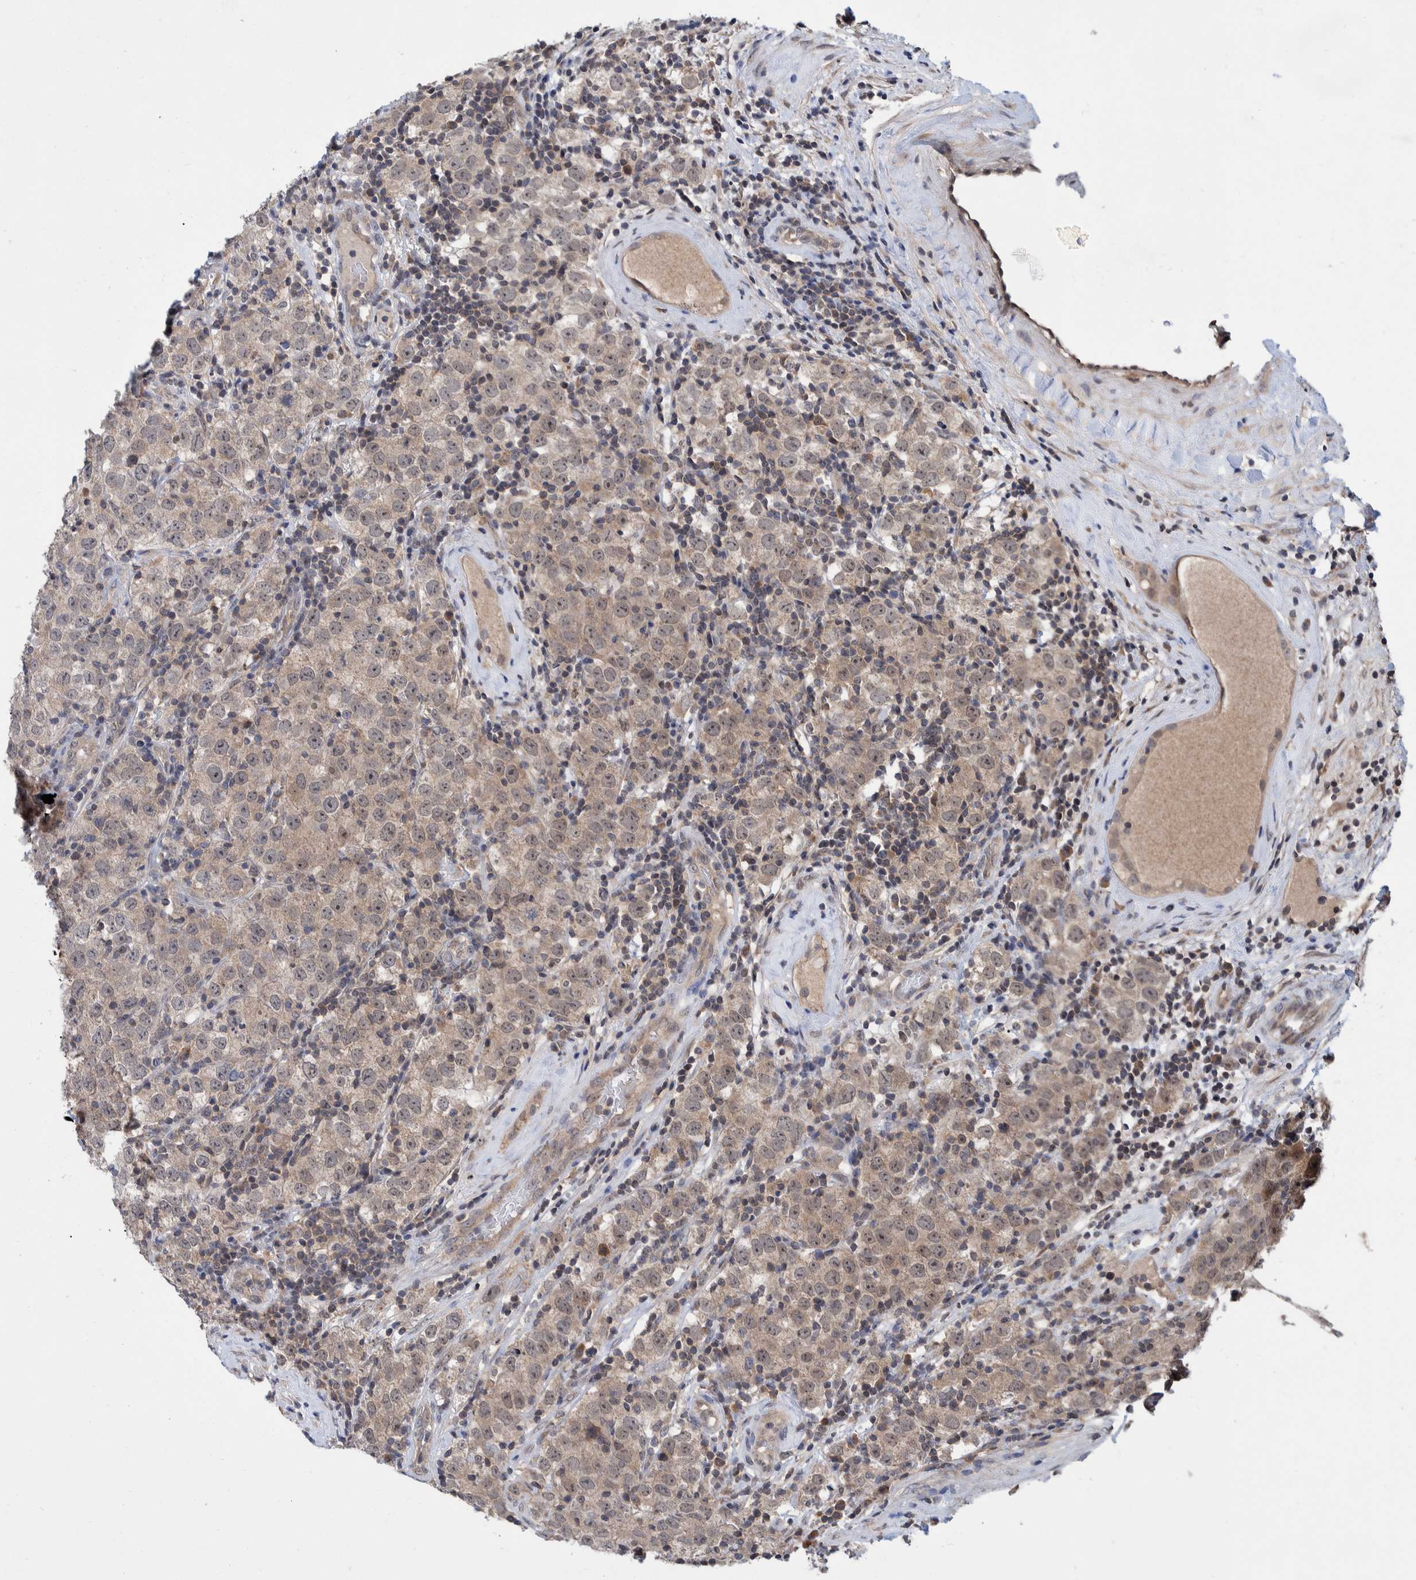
{"staining": {"intensity": "weak", "quantity": ">75%", "location": "cytoplasmic/membranous,nuclear"}, "tissue": "testis cancer", "cell_type": "Tumor cells", "image_type": "cancer", "snomed": [{"axis": "morphology", "description": "Seminoma, NOS"}, {"axis": "morphology", "description": "Carcinoma, Embryonal, NOS"}, {"axis": "topography", "description": "Testis"}], "caption": "Weak cytoplasmic/membranous and nuclear protein expression is identified in about >75% of tumor cells in testis embryonal carcinoma. (IHC, brightfield microscopy, high magnification).", "gene": "PLPBP", "patient": {"sex": "male", "age": 28}}